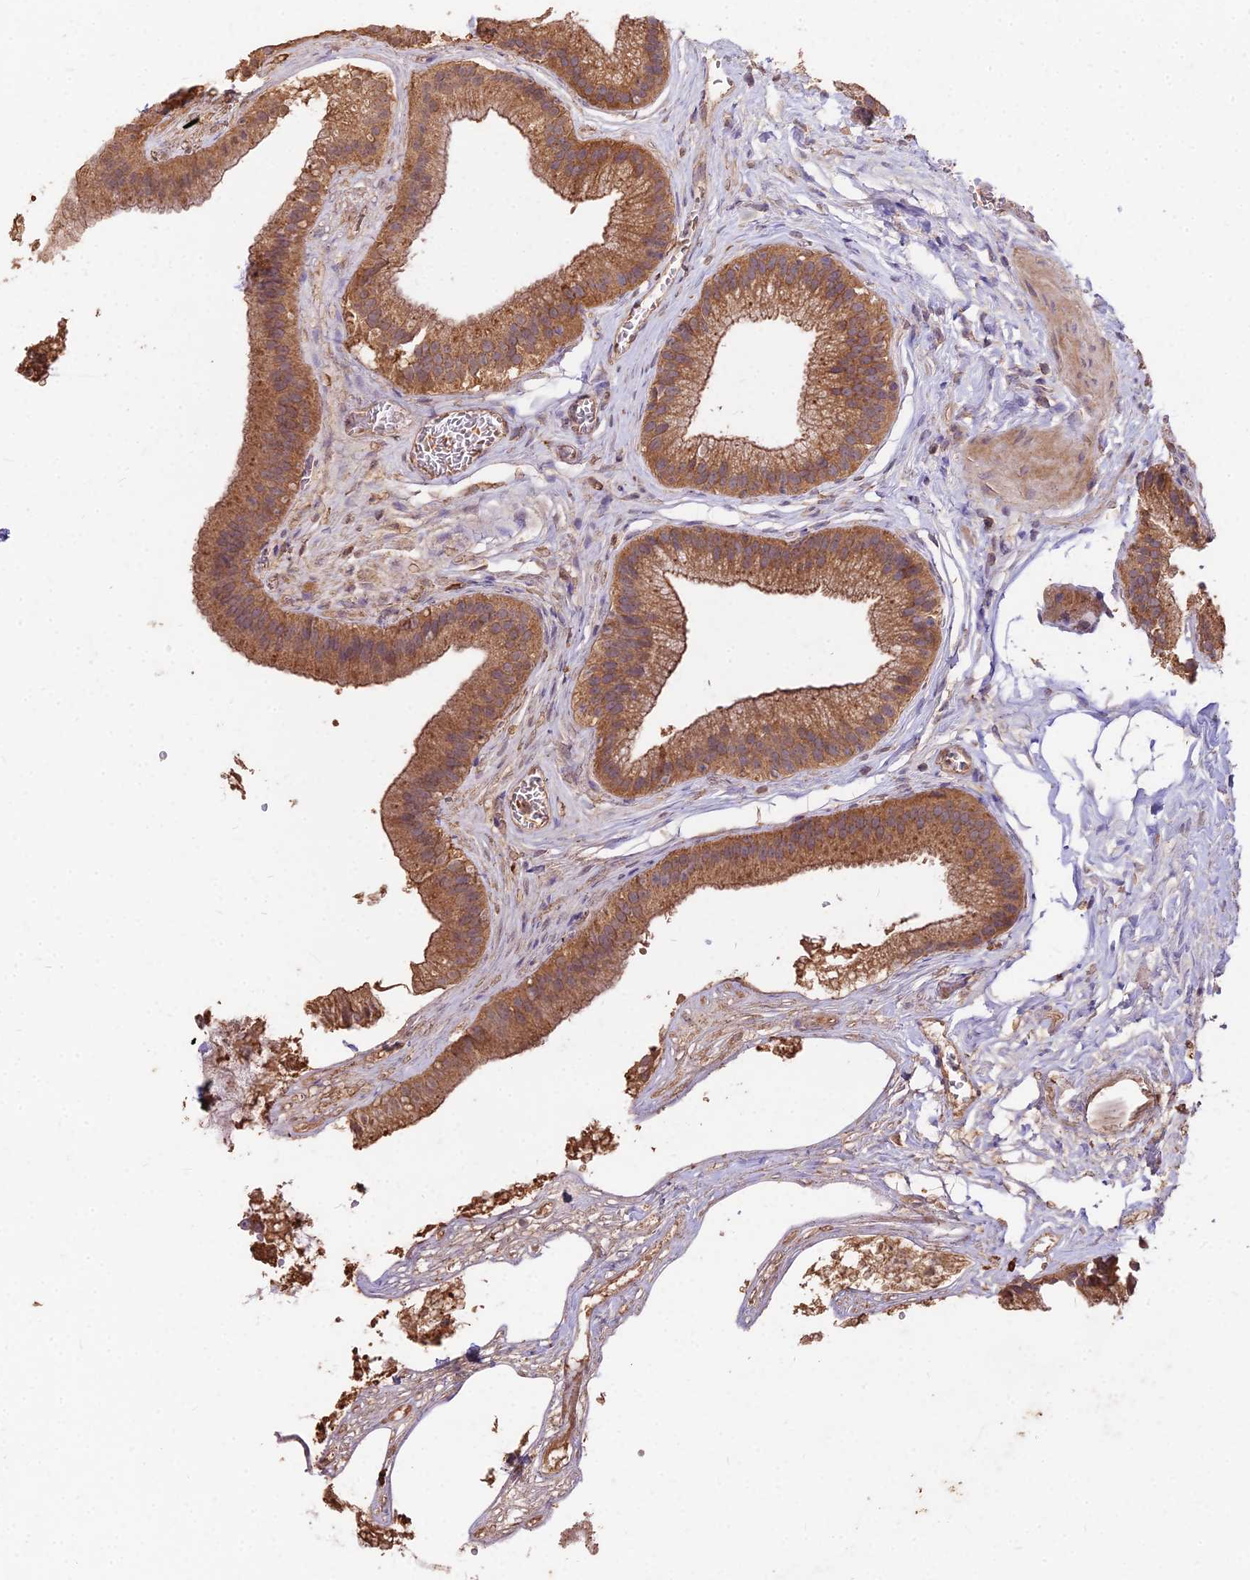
{"staining": {"intensity": "moderate", "quantity": ">75%", "location": "cytoplasmic/membranous"}, "tissue": "gallbladder", "cell_type": "Glandular cells", "image_type": "normal", "snomed": [{"axis": "morphology", "description": "Normal tissue, NOS"}, {"axis": "topography", "description": "Gallbladder"}], "caption": "Immunohistochemistry micrograph of benign gallbladder: human gallbladder stained using IHC reveals medium levels of moderate protein expression localized specifically in the cytoplasmic/membranous of glandular cells, appearing as a cytoplasmic/membranous brown color.", "gene": "CEMIP2", "patient": {"sex": "female", "age": 54}}